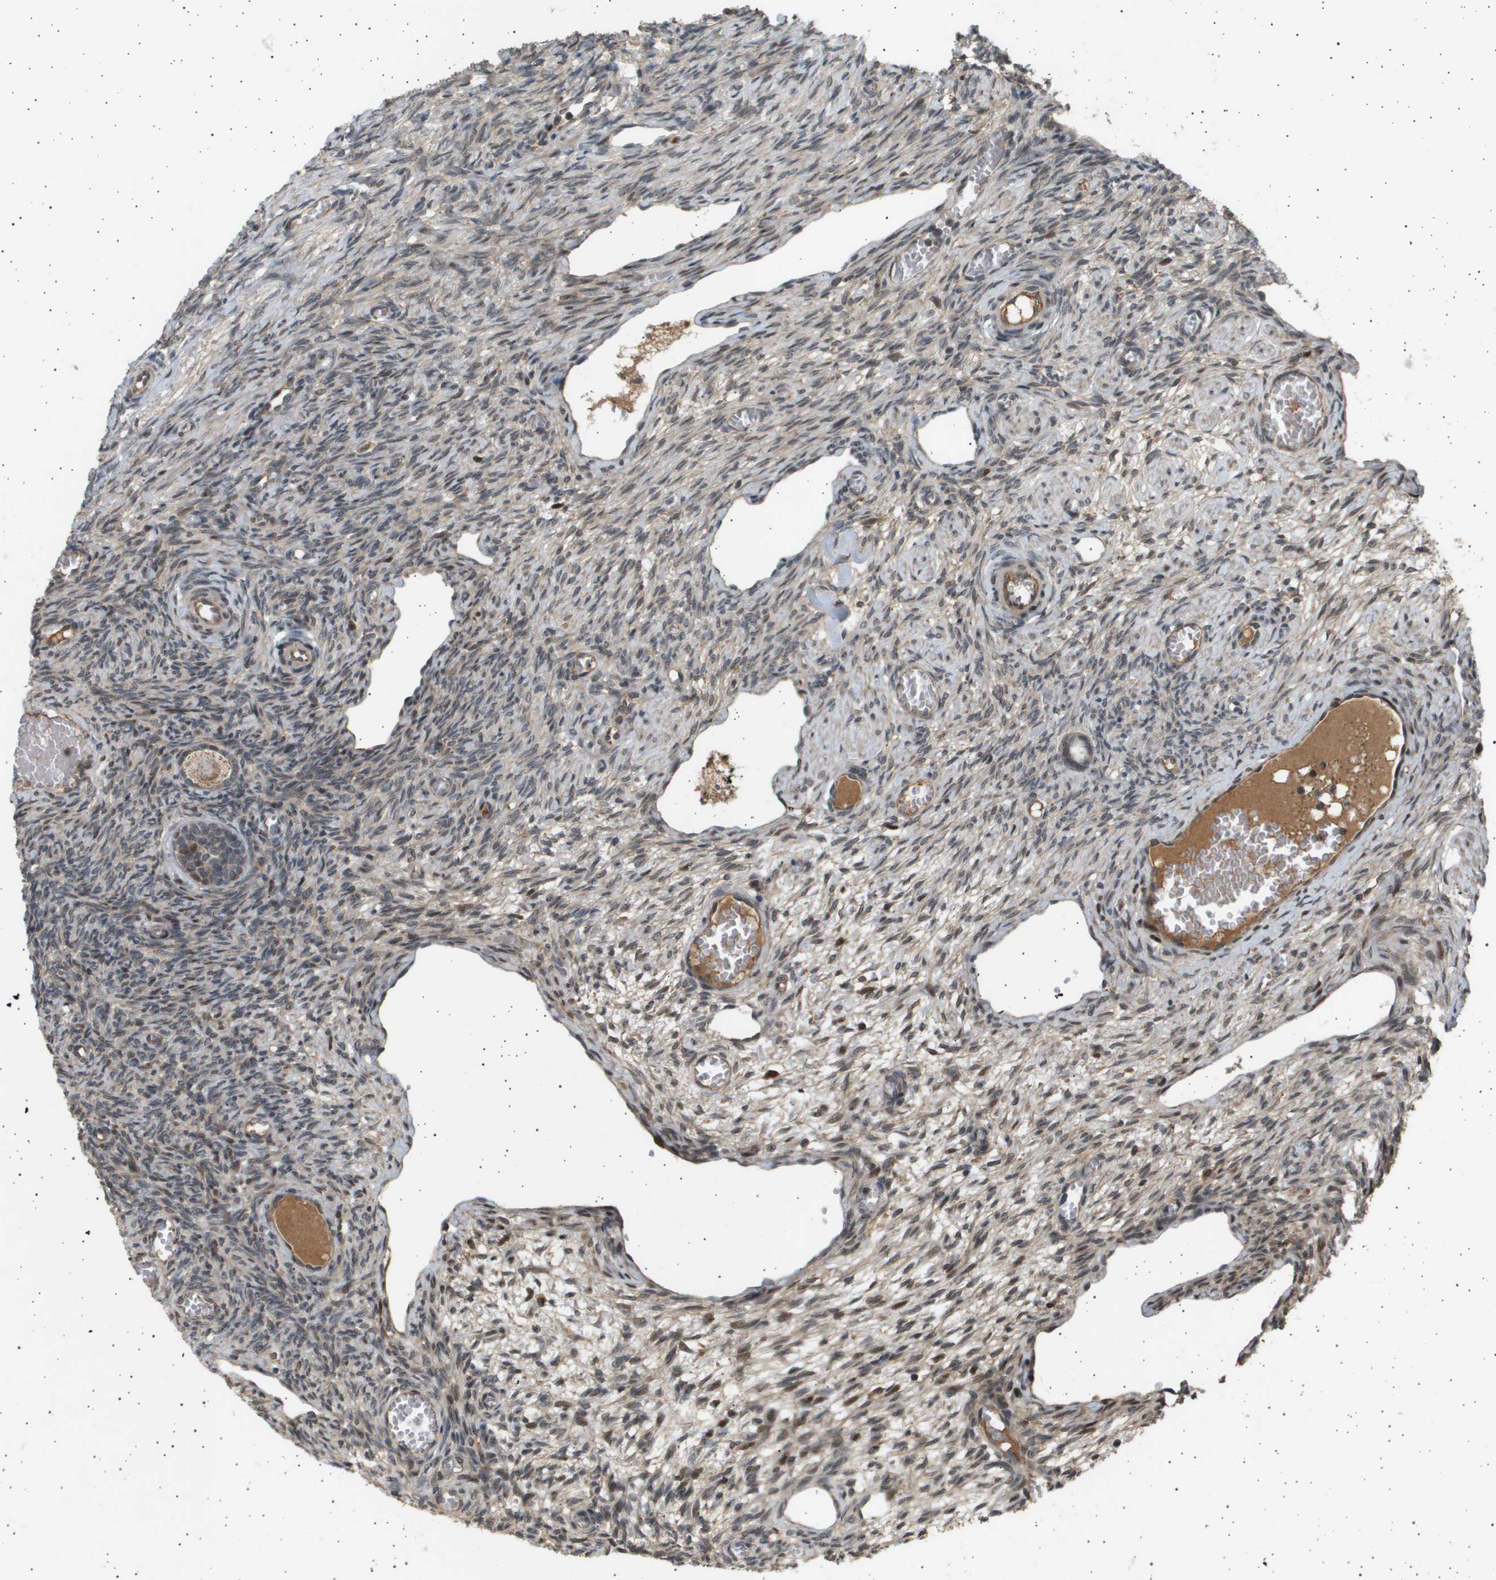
{"staining": {"intensity": "moderate", "quantity": ">75%", "location": "cytoplasmic/membranous"}, "tissue": "ovary", "cell_type": "Follicle cells", "image_type": "normal", "snomed": [{"axis": "morphology", "description": "Normal tissue, NOS"}, {"axis": "topography", "description": "Ovary"}], "caption": "The image shows immunohistochemical staining of benign ovary. There is moderate cytoplasmic/membranous expression is identified in approximately >75% of follicle cells.", "gene": "TNRC6A", "patient": {"sex": "female", "age": 27}}